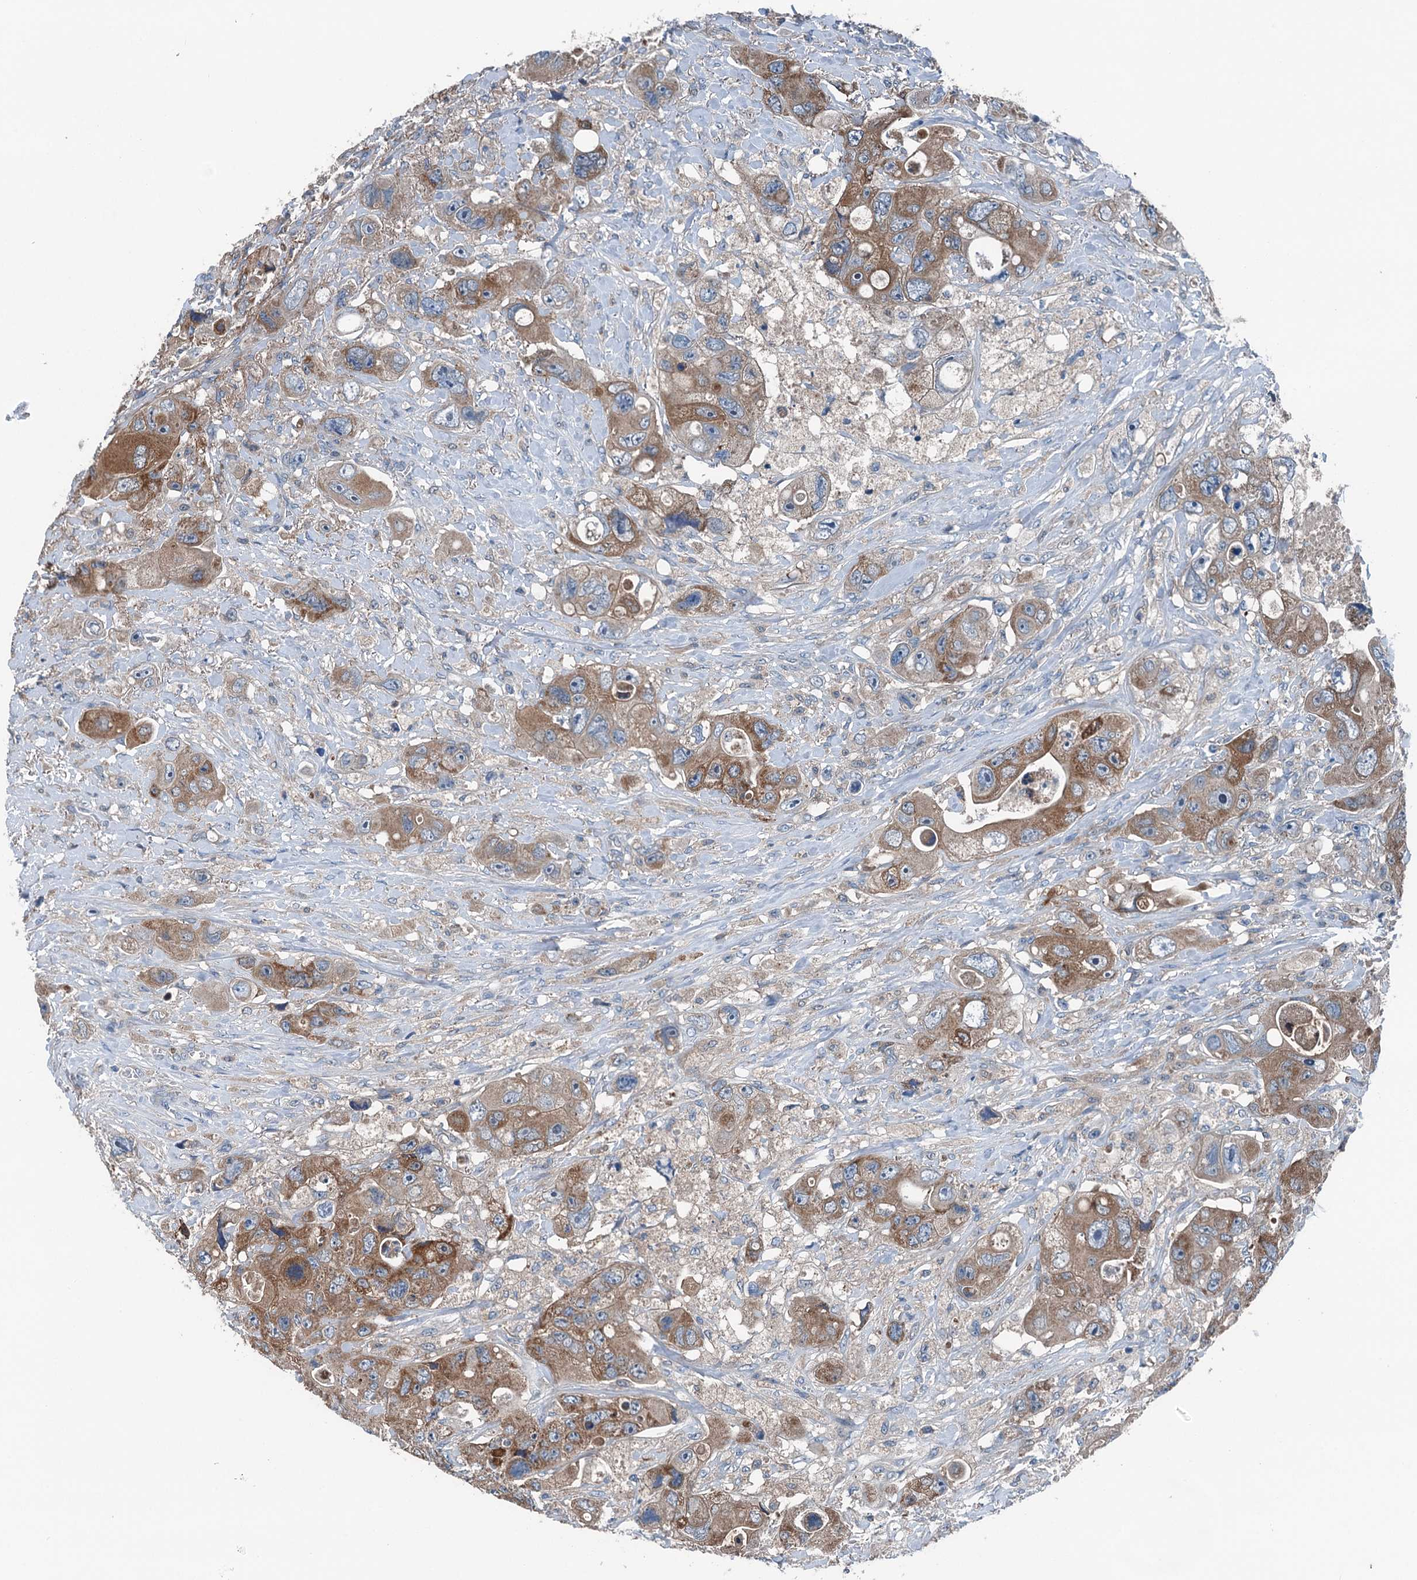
{"staining": {"intensity": "moderate", "quantity": ">75%", "location": "cytoplasmic/membranous"}, "tissue": "colorectal cancer", "cell_type": "Tumor cells", "image_type": "cancer", "snomed": [{"axis": "morphology", "description": "Adenocarcinoma, NOS"}, {"axis": "topography", "description": "Colon"}], "caption": "Adenocarcinoma (colorectal) stained with a protein marker exhibits moderate staining in tumor cells.", "gene": "PDSS1", "patient": {"sex": "female", "age": 46}}